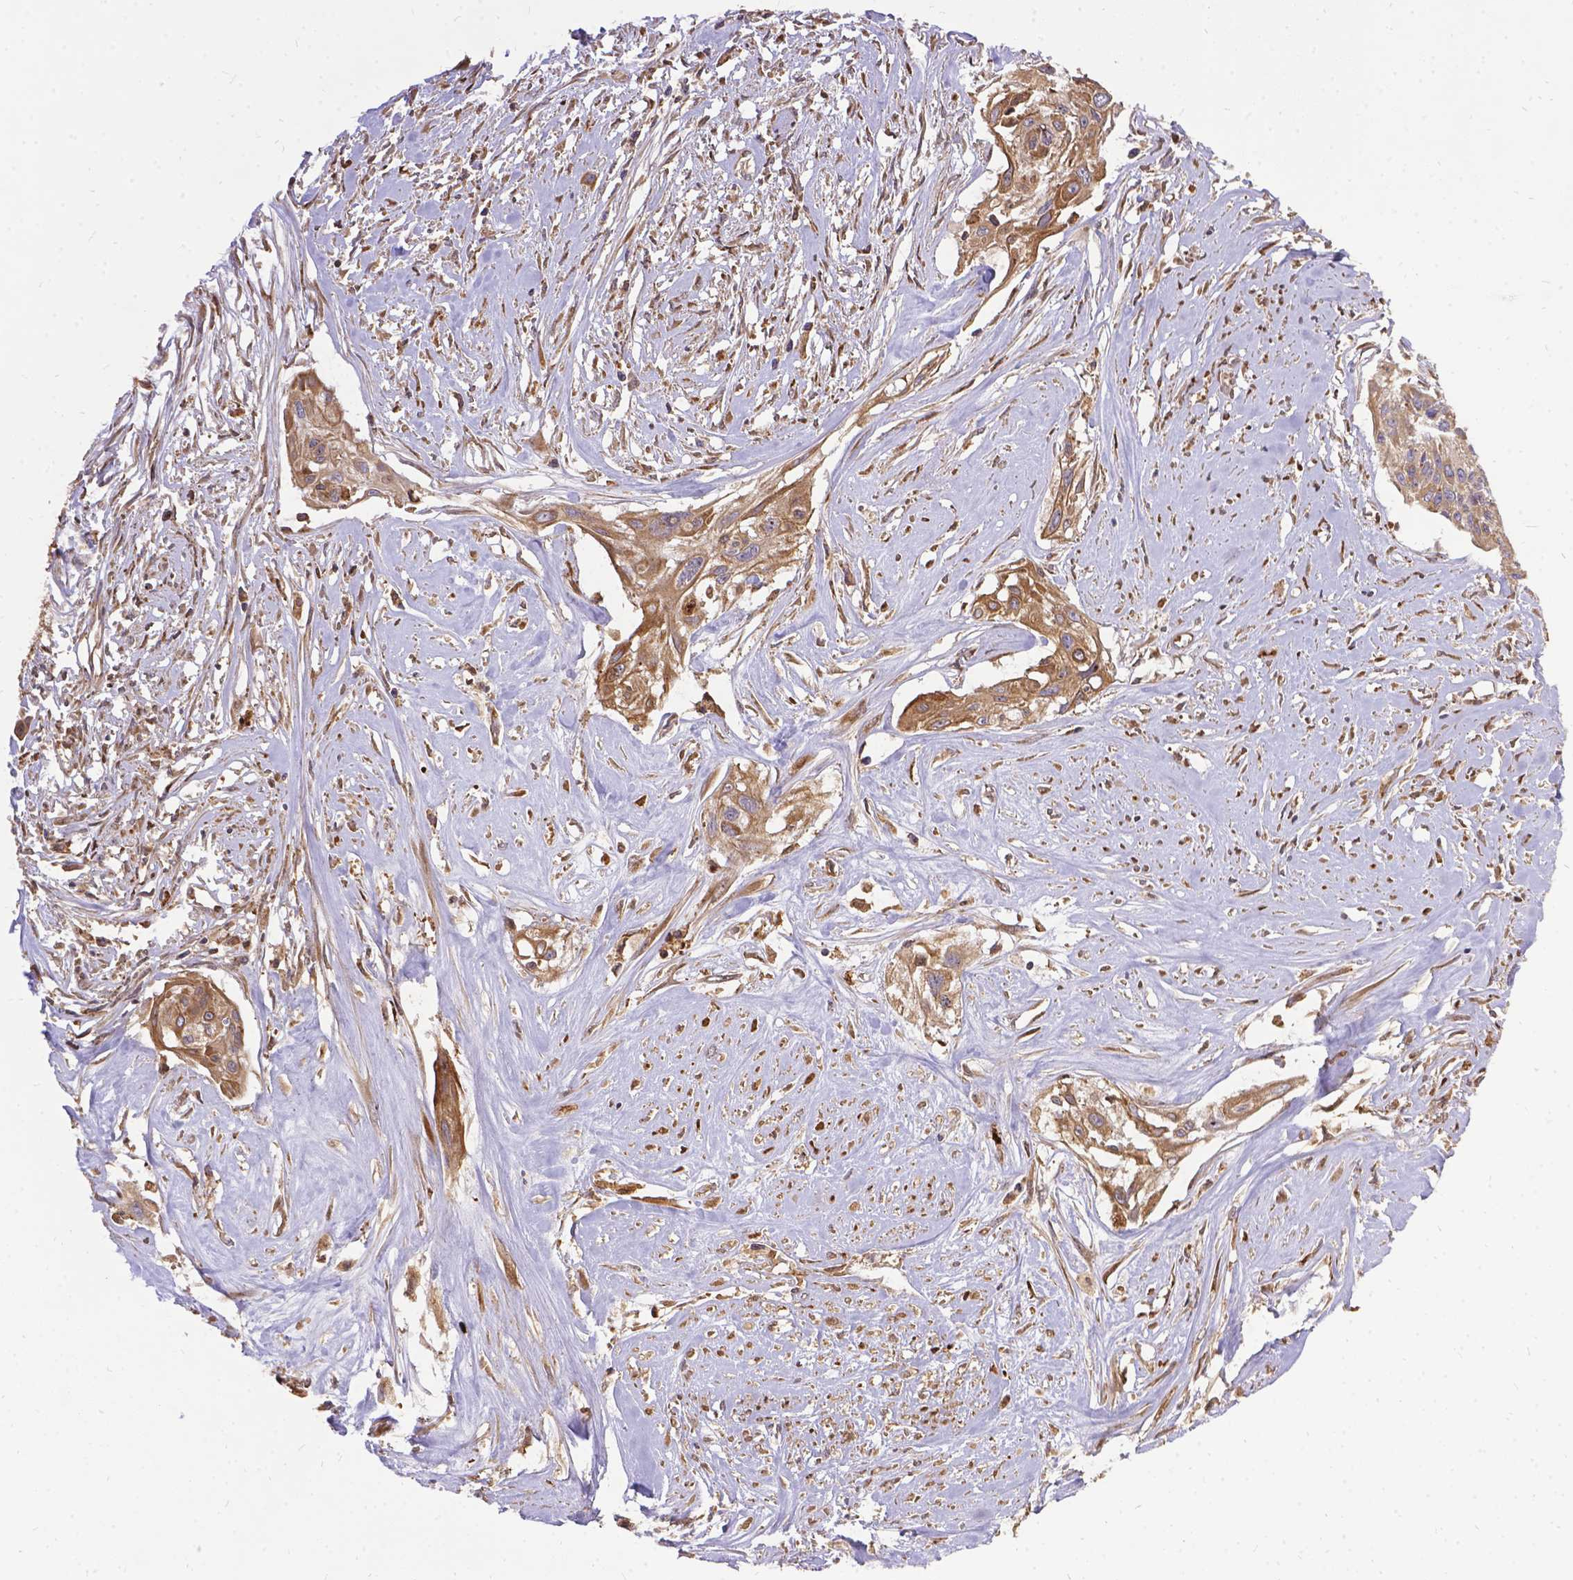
{"staining": {"intensity": "moderate", "quantity": ">75%", "location": "cytoplasmic/membranous"}, "tissue": "cervical cancer", "cell_type": "Tumor cells", "image_type": "cancer", "snomed": [{"axis": "morphology", "description": "Squamous cell carcinoma, NOS"}, {"axis": "topography", "description": "Cervix"}], "caption": "Human squamous cell carcinoma (cervical) stained with a protein marker displays moderate staining in tumor cells.", "gene": "DENND6A", "patient": {"sex": "female", "age": 49}}